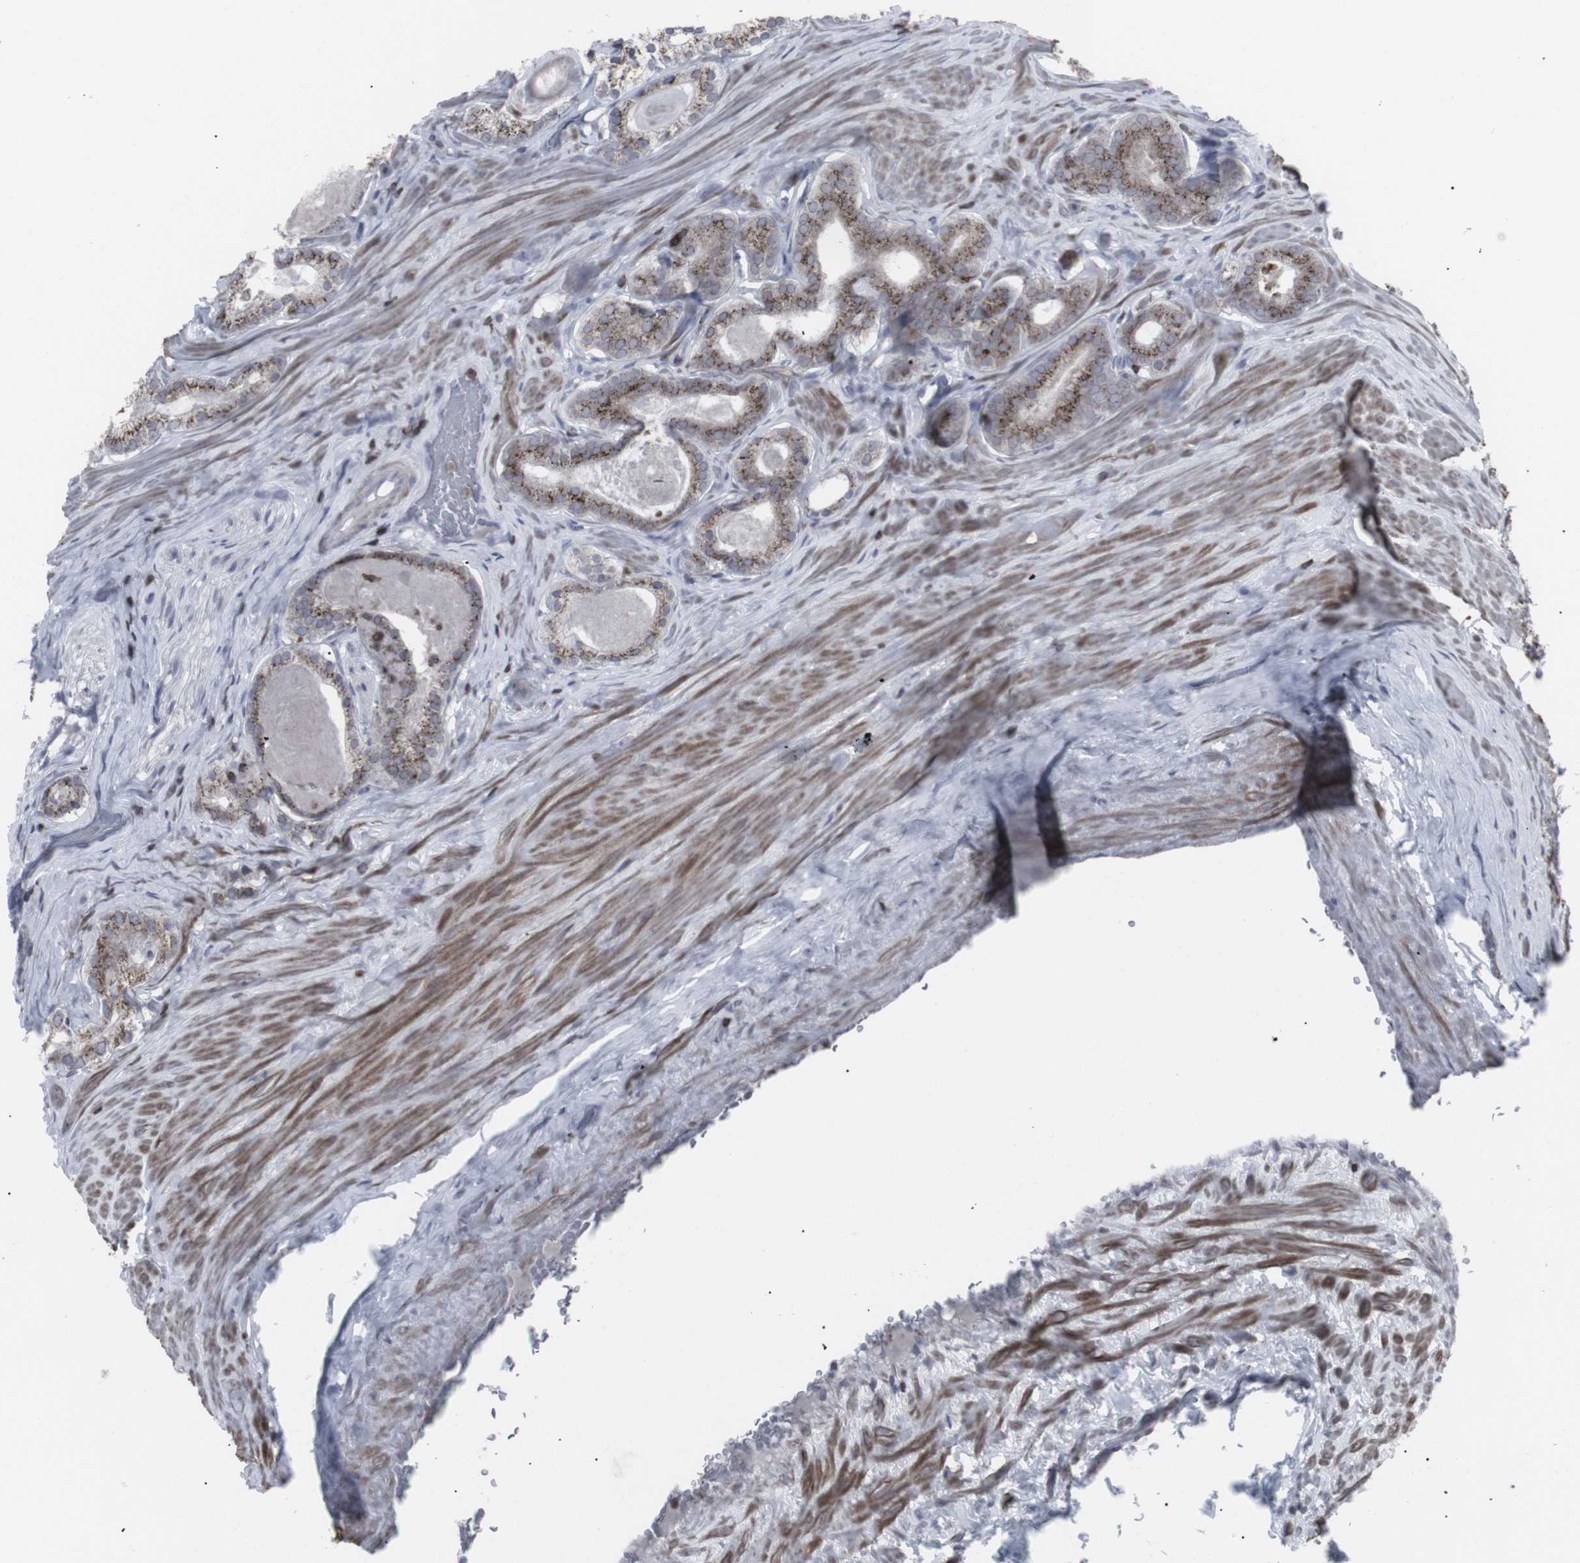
{"staining": {"intensity": "moderate", "quantity": ">75%", "location": "cytoplasmic/membranous"}, "tissue": "prostate cancer", "cell_type": "Tumor cells", "image_type": "cancer", "snomed": [{"axis": "morphology", "description": "Adenocarcinoma, Low grade"}, {"axis": "topography", "description": "Prostate"}], "caption": "Adenocarcinoma (low-grade) (prostate) tissue shows moderate cytoplasmic/membranous positivity in approximately >75% of tumor cells", "gene": "APOBEC2", "patient": {"sex": "male", "age": 59}}